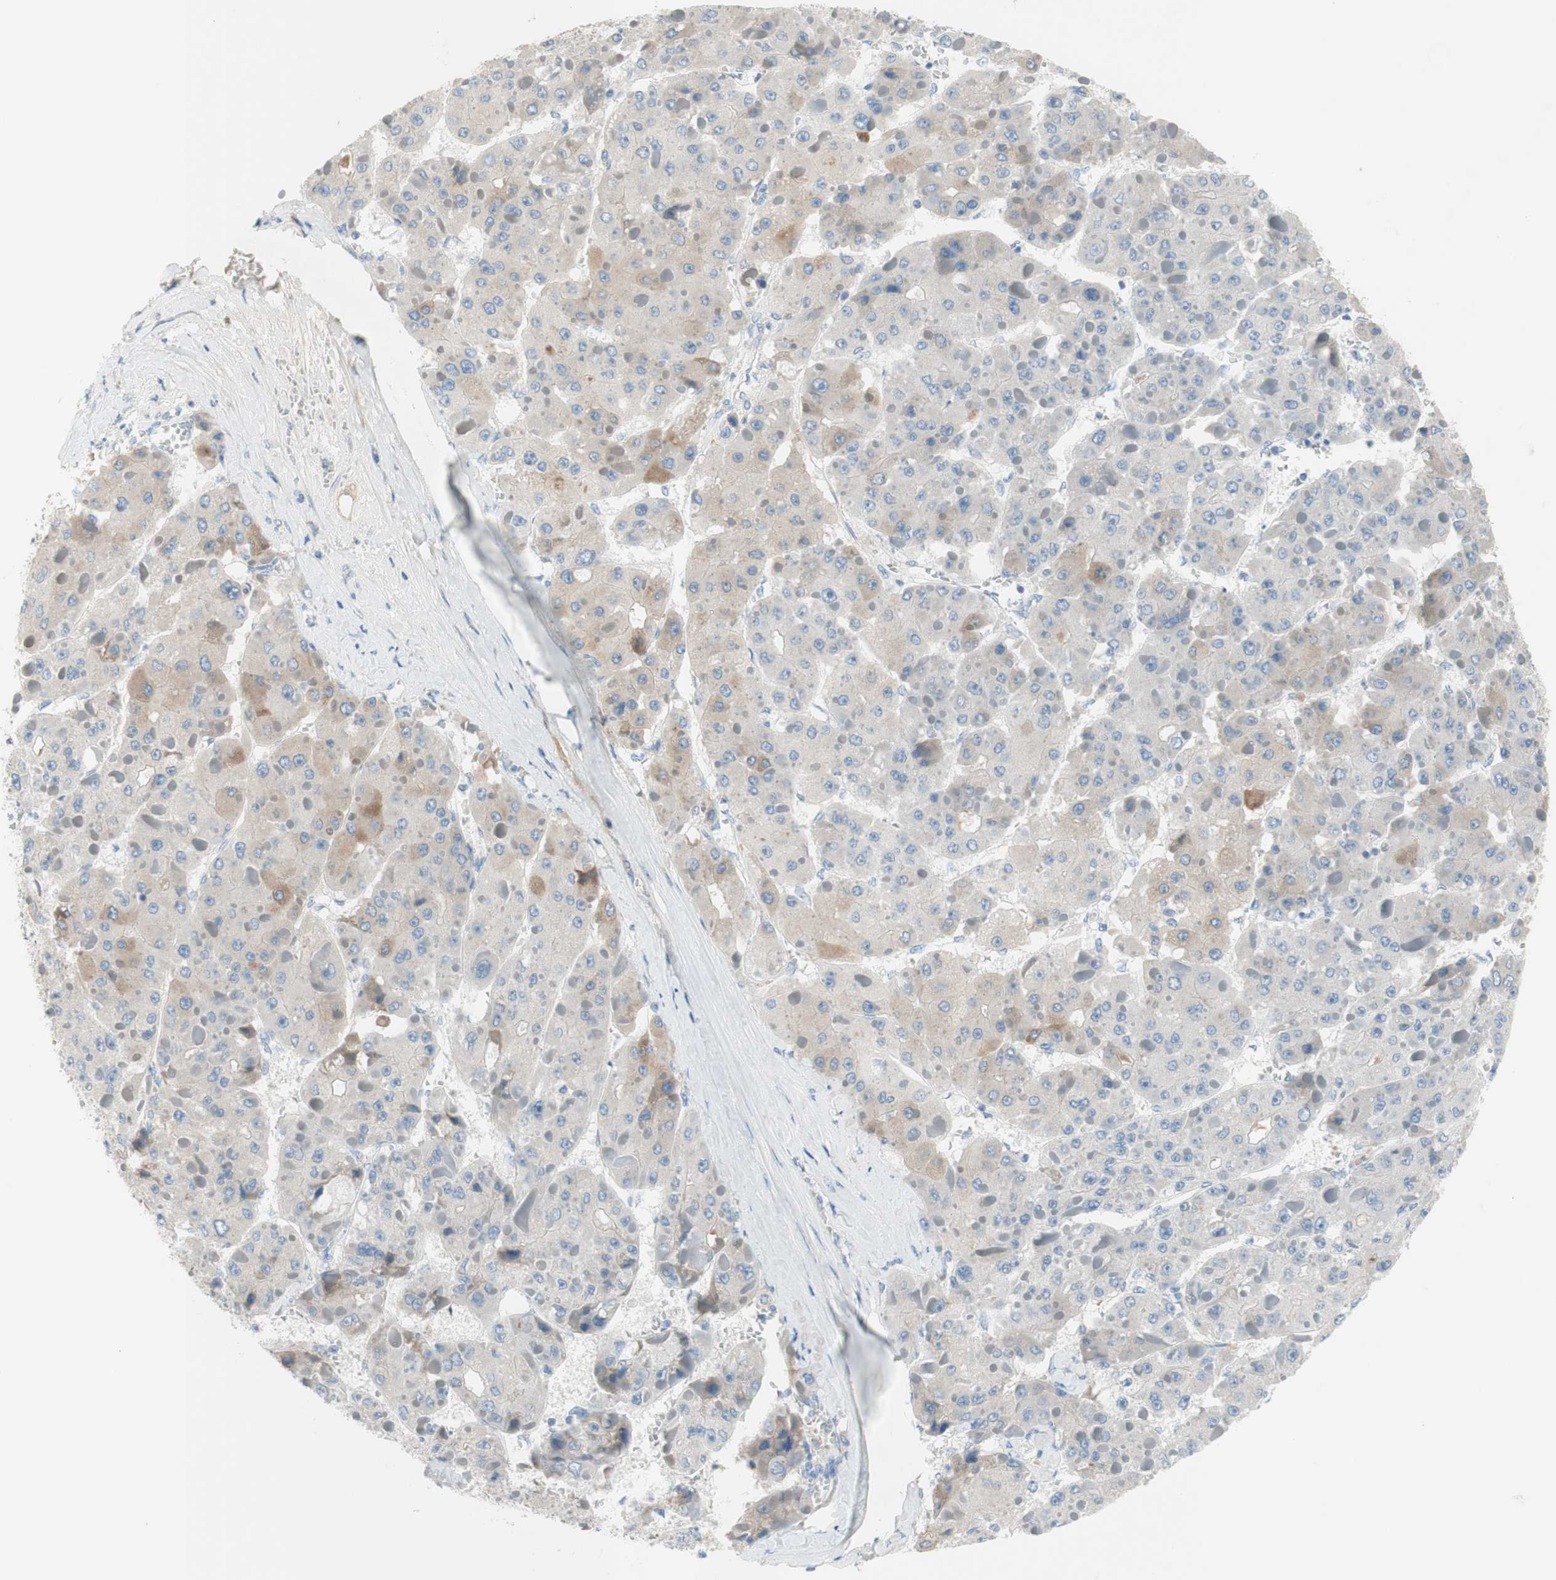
{"staining": {"intensity": "weak", "quantity": "25%-75%", "location": "cytoplasmic/membranous"}, "tissue": "liver cancer", "cell_type": "Tumor cells", "image_type": "cancer", "snomed": [{"axis": "morphology", "description": "Carcinoma, Hepatocellular, NOS"}, {"axis": "topography", "description": "Liver"}], "caption": "A photomicrograph showing weak cytoplasmic/membranous expression in about 25%-75% of tumor cells in liver hepatocellular carcinoma, as visualized by brown immunohistochemical staining.", "gene": "FDFT1", "patient": {"sex": "female", "age": 73}}